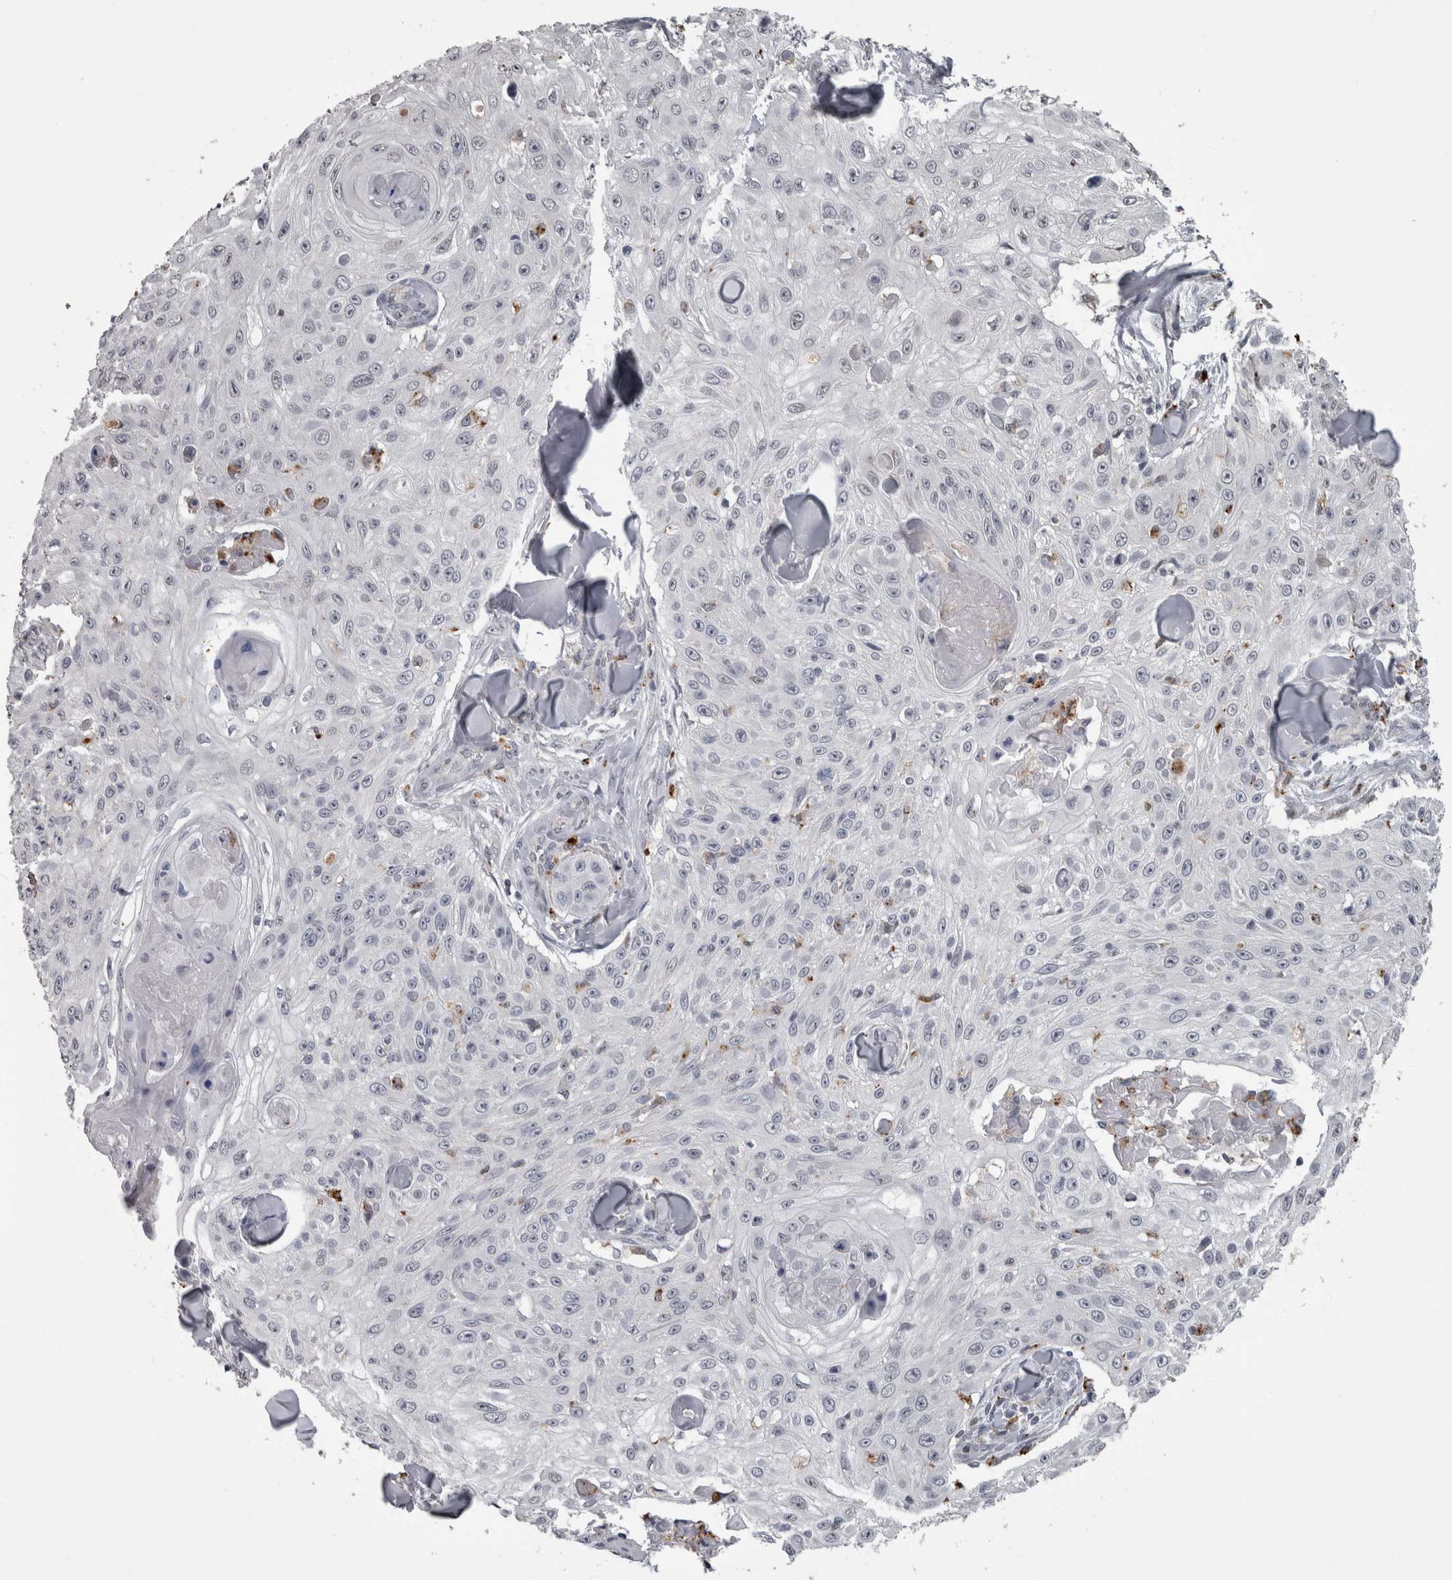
{"staining": {"intensity": "negative", "quantity": "none", "location": "none"}, "tissue": "skin cancer", "cell_type": "Tumor cells", "image_type": "cancer", "snomed": [{"axis": "morphology", "description": "Squamous cell carcinoma, NOS"}, {"axis": "topography", "description": "Skin"}], "caption": "Protein analysis of skin cancer (squamous cell carcinoma) reveals no significant positivity in tumor cells.", "gene": "NAAA", "patient": {"sex": "male", "age": 86}}